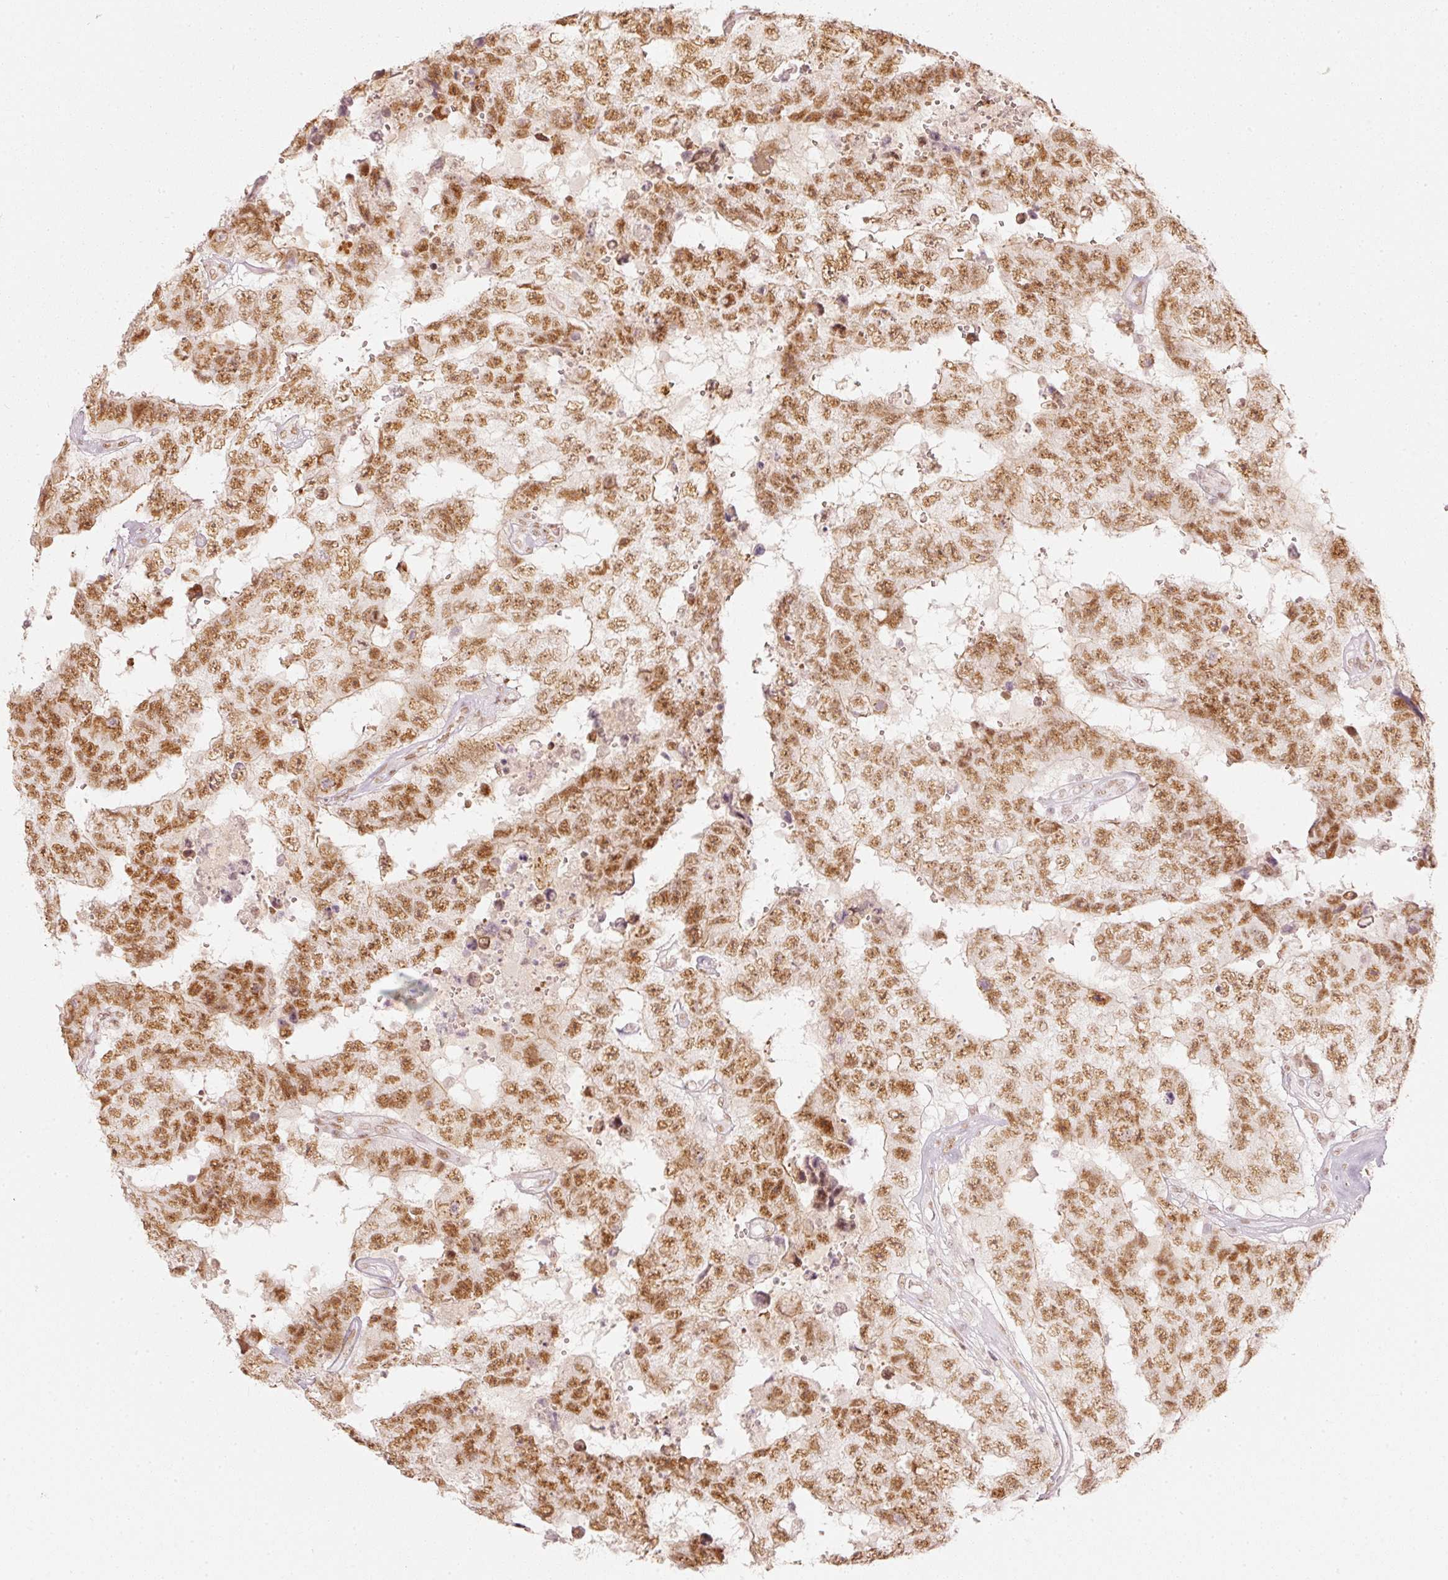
{"staining": {"intensity": "moderate", "quantity": ">75%", "location": "nuclear"}, "tissue": "testis cancer", "cell_type": "Tumor cells", "image_type": "cancer", "snomed": [{"axis": "morphology", "description": "Normal tissue, NOS"}, {"axis": "morphology", "description": "Carcinoma, Embryonal, NOS"}, {"axis": "topography", "description": "Testis"}, {"axis": "topography", "description": "Epididymis"}], "caption": "IHC photomicrograph of neoplastic tissue: human testis embryonal carcinoma stained using immunohistochemistry (IHC) shows medium levels of moderate protein expression localized specifically in the nuclear of tumor cells, appearing as a nuclear brown color.", "gene": "PPP1R10", "patient": {"sex": "male", "age": 25}}